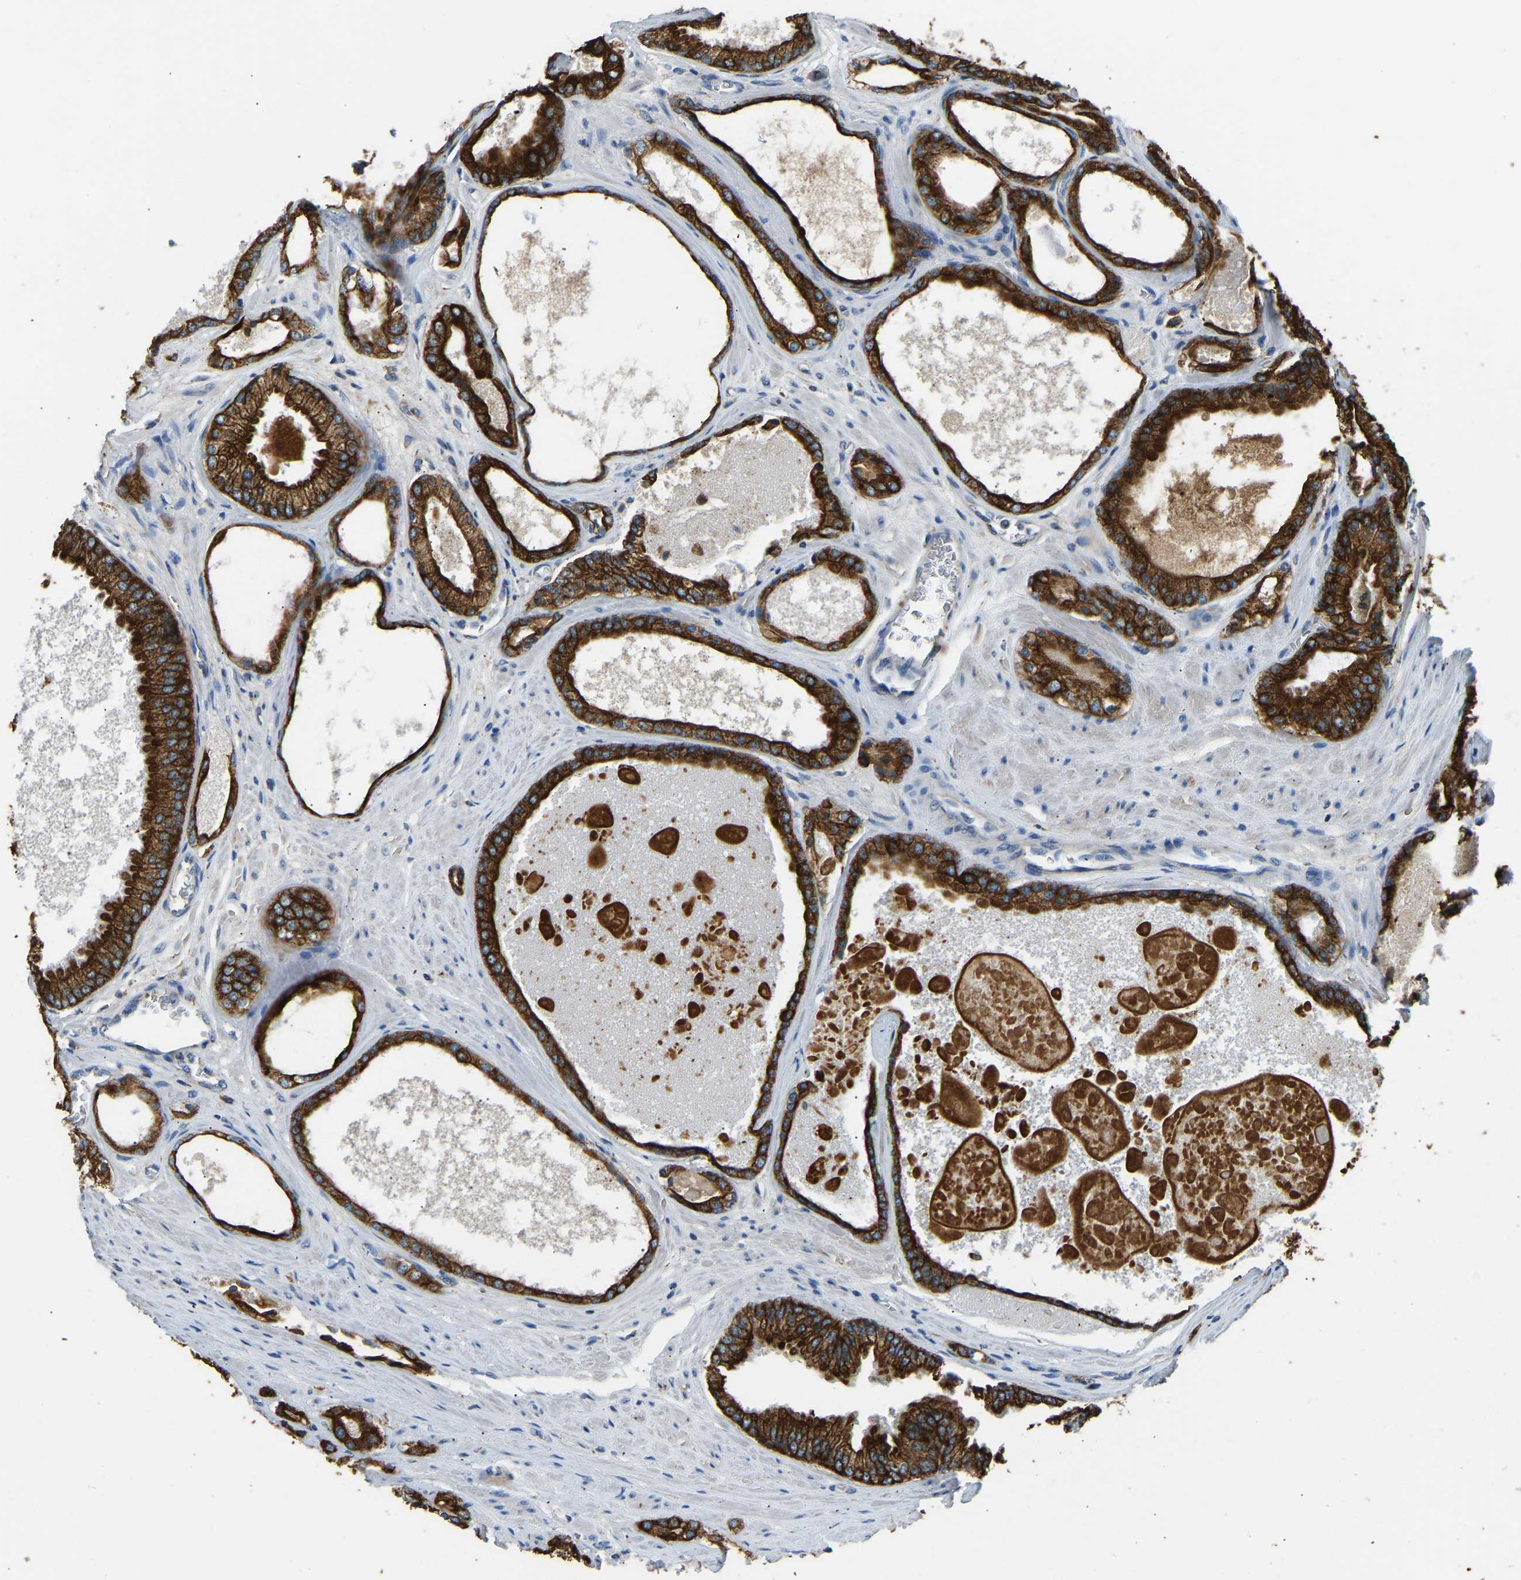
{"staining": {"intensity": "strong", "quantity": ">75%", "location": "cytoplasmic/membranous"}, "tissue": "prostate cancer", "cell_type": "Tumor cells", "image_type": "cancer", "snomed": [{"axis": "morphology", "description": "Adenocarcinoma, High grade"}, {"axis": "topography", "description": "Prostate"}], "caption": "An image showing strong cytoplasmic/membranous staining in about >75% of tumor cells in prostate adenocarcinoma (high-grade), as visualized by brown immunohistochemical staining.", "gene": "ZNF200", "patient": {"sex": "male", "age": 65}}